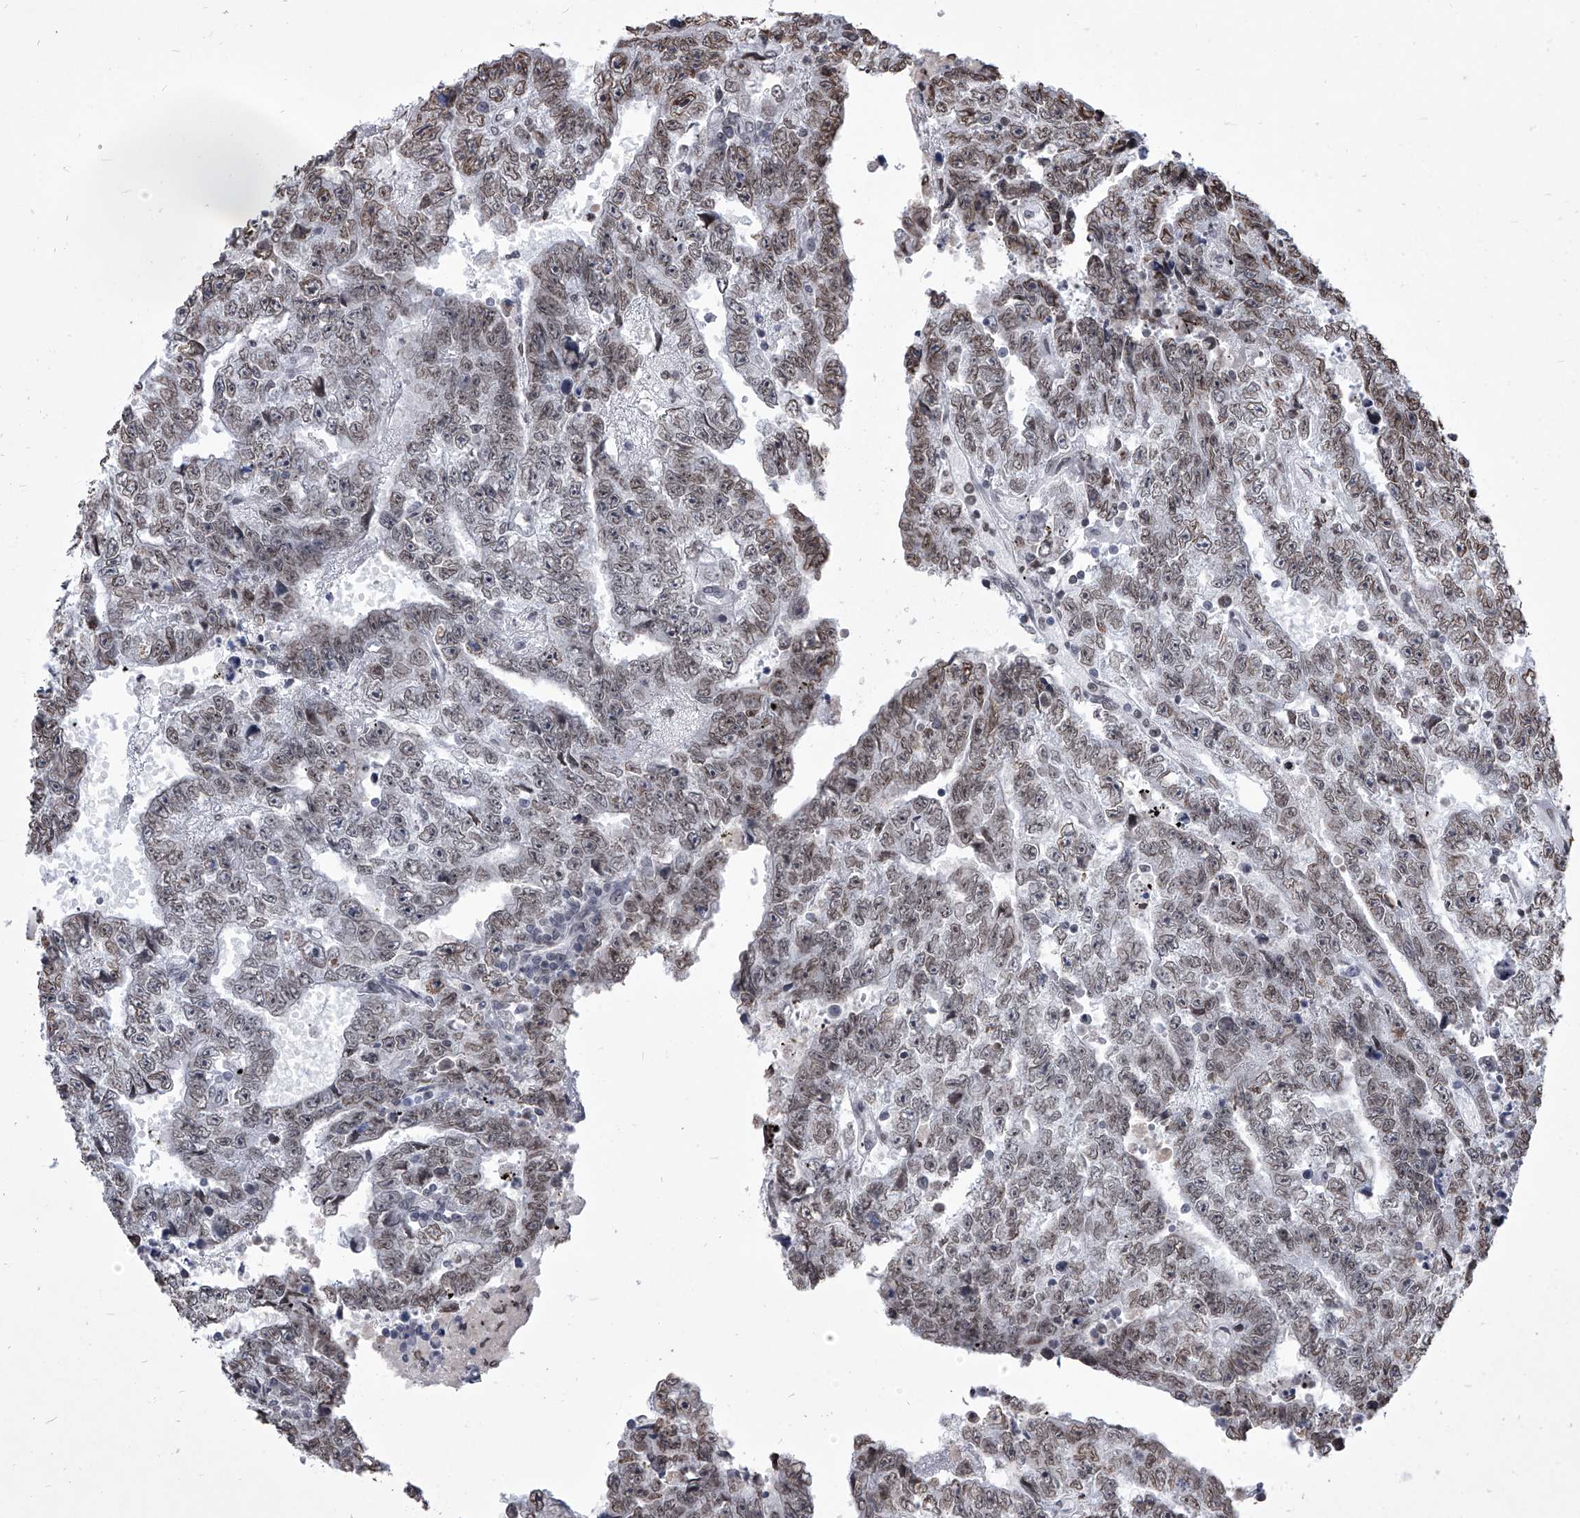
{"staining": {"intensity": "moderate", "quantity": "<25%", "location": "nuclear"}, "tissue": "testis cancer", "cell_type": "Tumor cells", "image_type": "cancer", "snomed": [{"axis": "morphology", "description": "Carcinoma, Embryonal, NOS"}, {"axis": "topography", "description": "Testis"}], "caption": "Testis cancer (embryonal carcinoma) stained for a protein (brown) exhibits moderate nuclear positive expression in approximately <25% of tumor cells.", "gene": "PPIL4", "patient": {"sex": "male", "age": 25}}